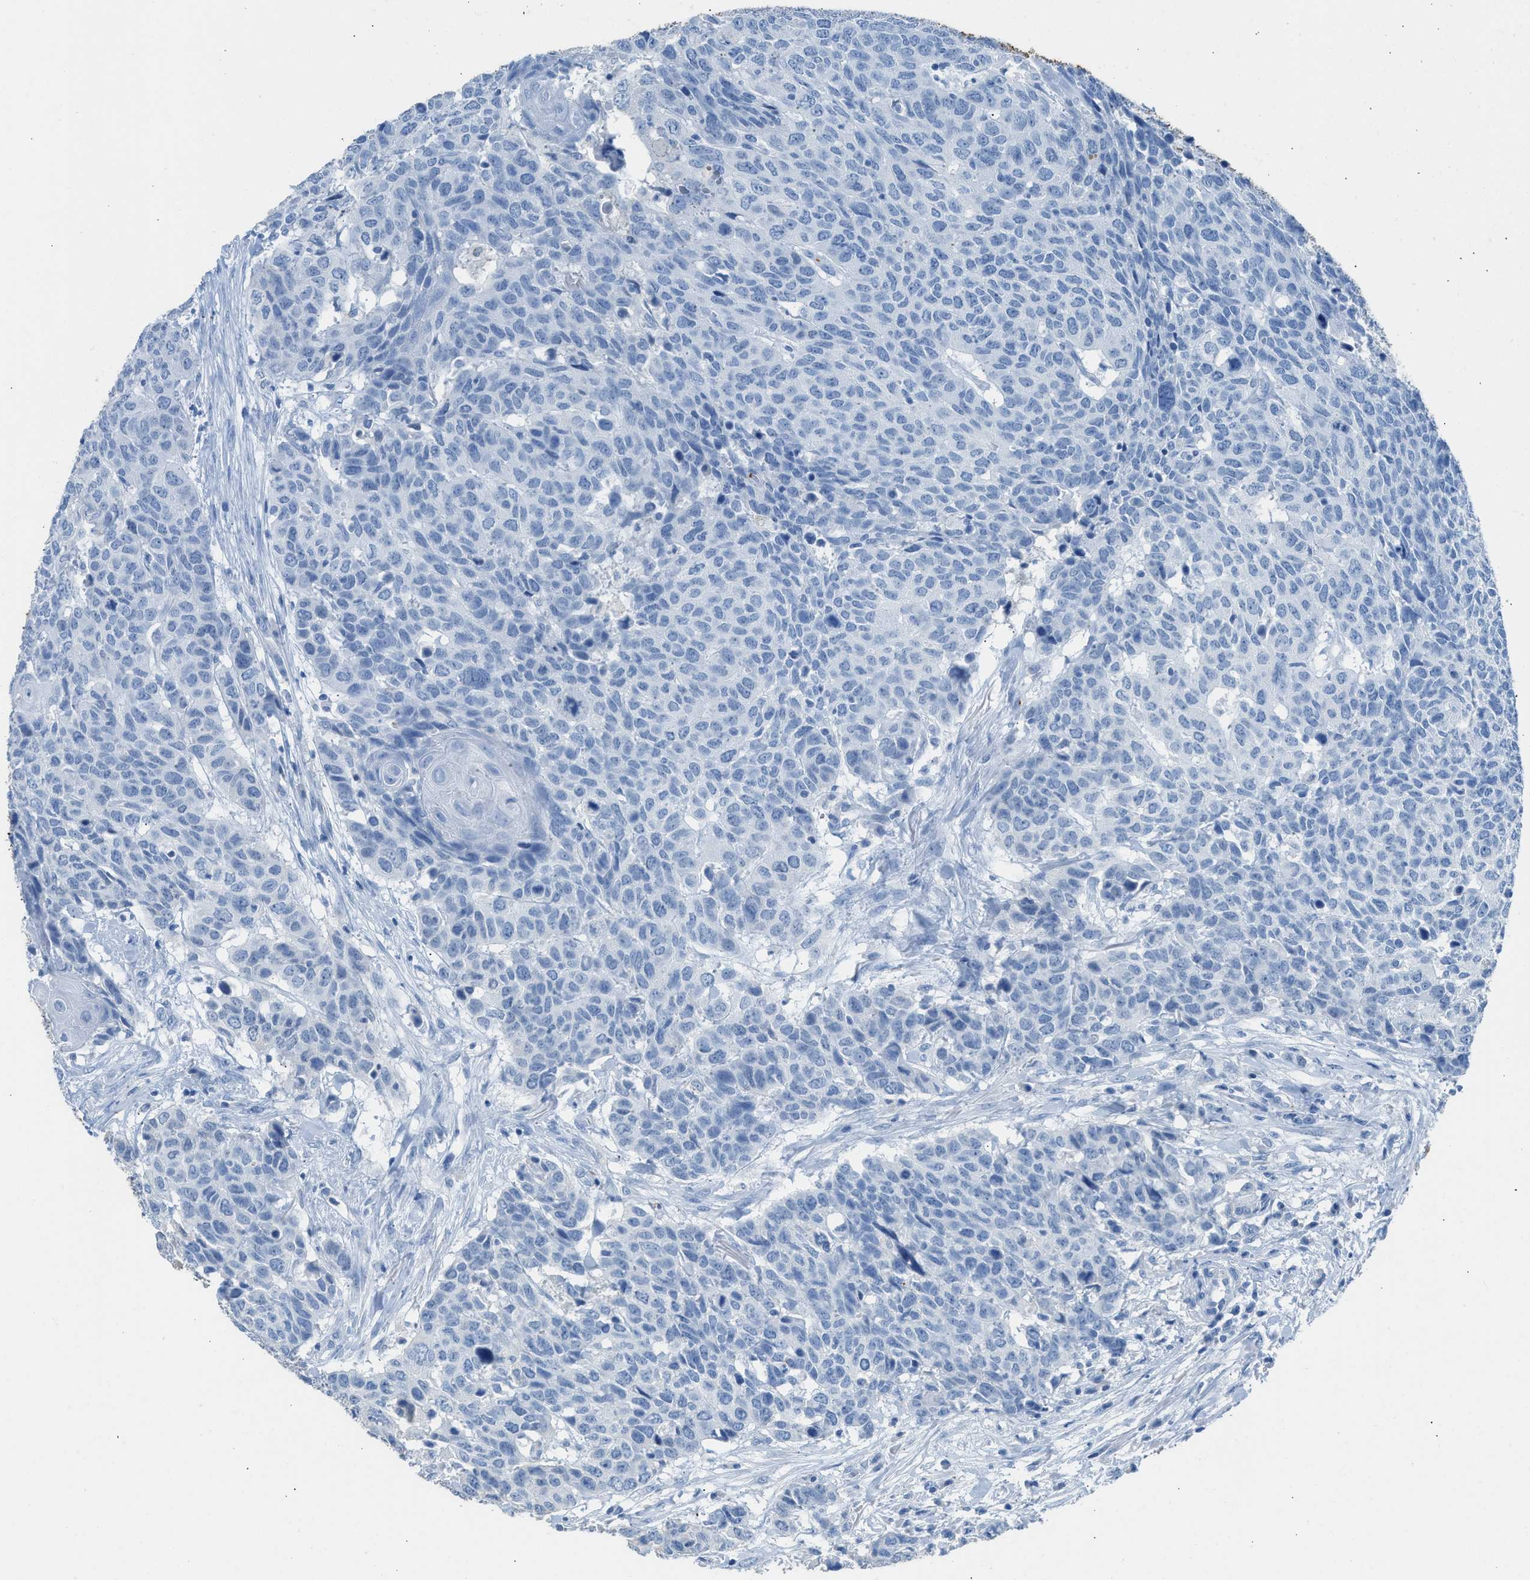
{"staining": {"intensity": "negative", "quantity": "none", "location": "none"}, "tissue": "head and neck cancer", "cell_type": "Tumor cells", "image_type": "cancer", "snomed": [{"axis": "morphology", "description": "Squamous cell carcinoma, NOS"}, {"axis": "topography", "description": "Head-Neck"}], "caption": "The image reveals no significant expression in tumor cells of head and neck cancer.", "gene": "FAIM2", "patient": {"sex": "male", "age": 66}}